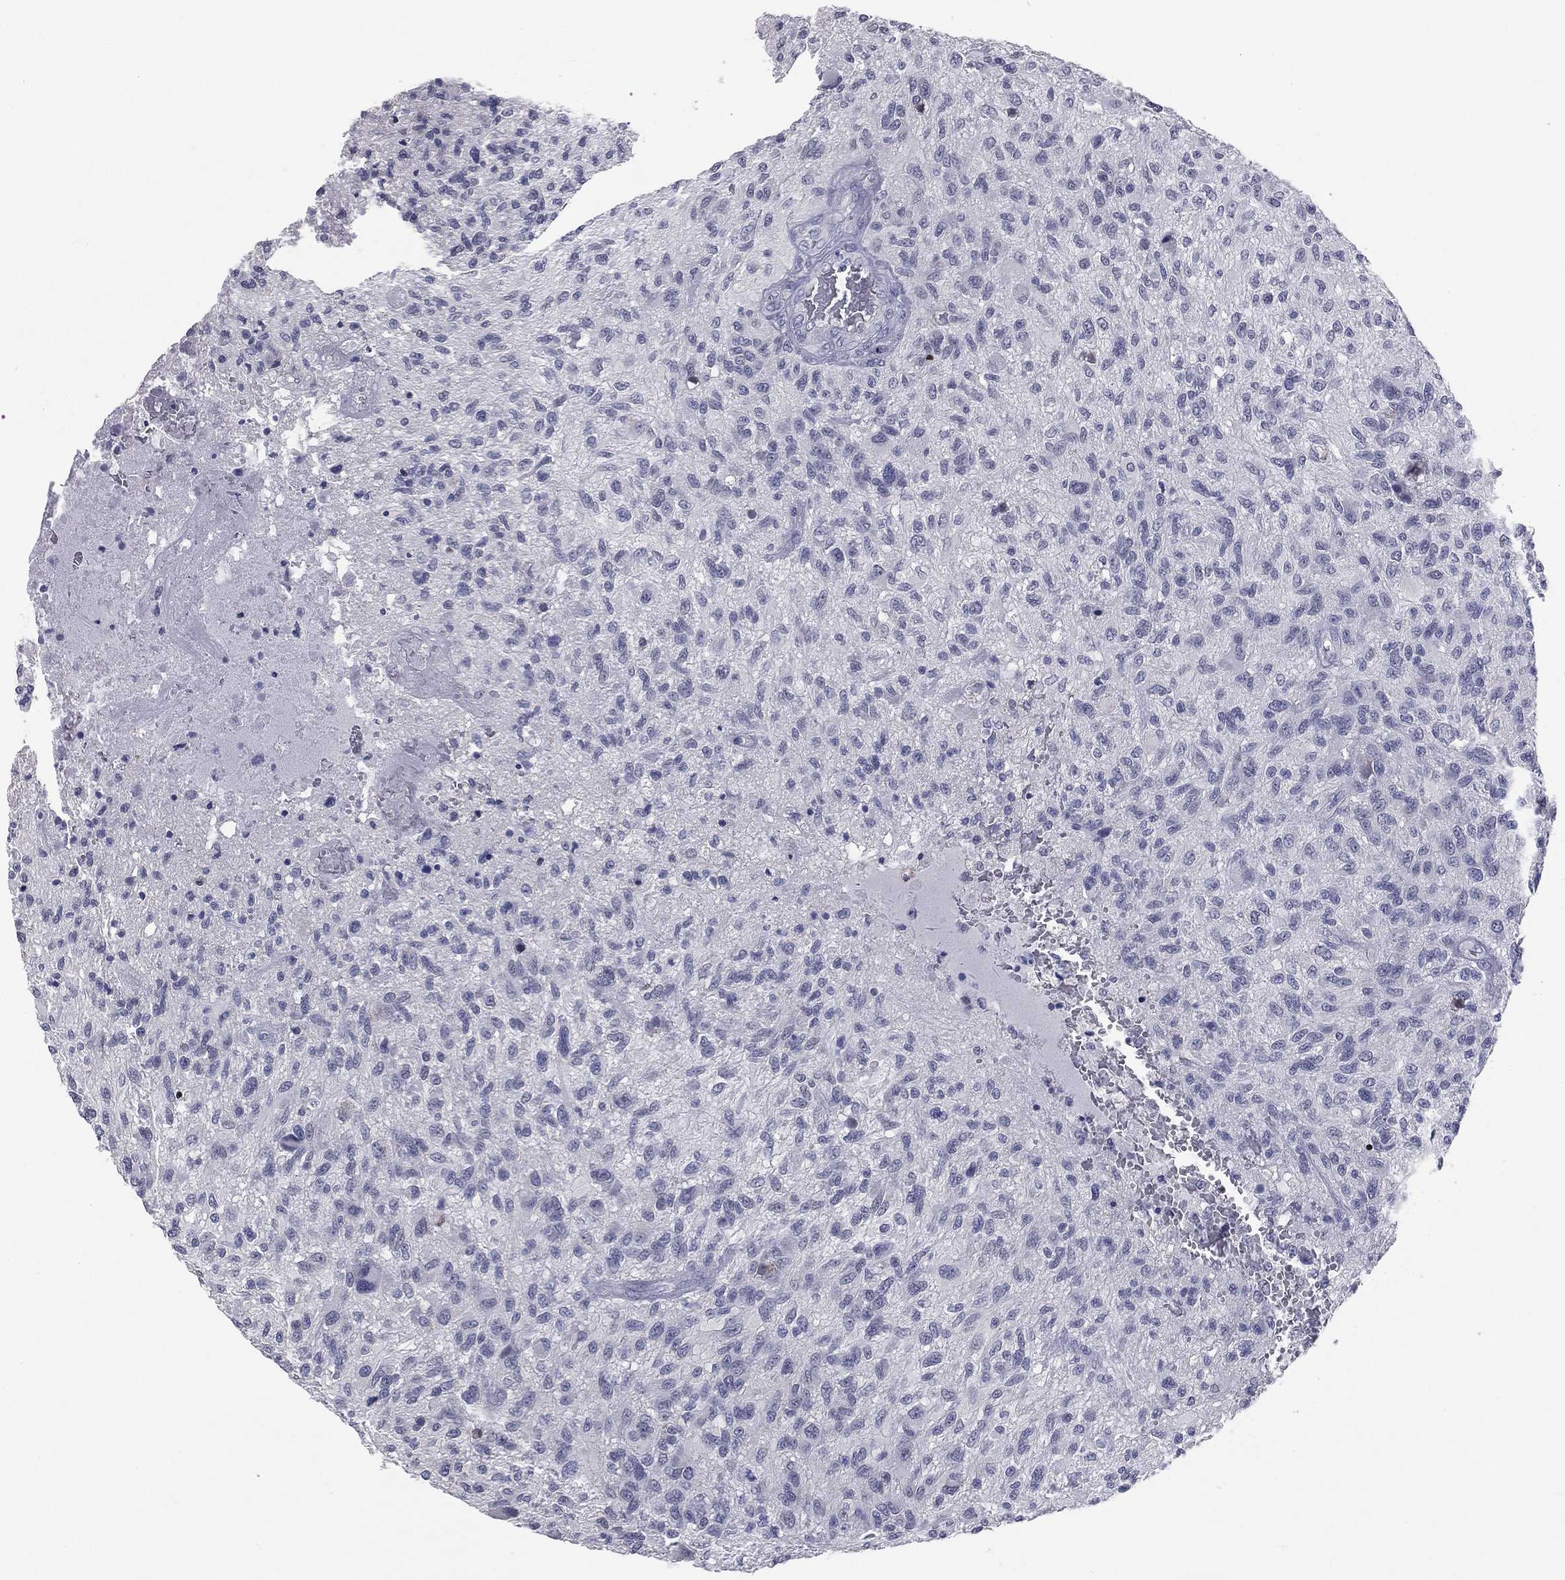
{"staining": {"intensity": "negative", "quantity": "none", "location": "none"}, "tissue": "glioma", "cell_type": "Tumor cells", "image_type": "cancer", "snomed": [{"axis": "morphology", "description": "Glioma, malignant, High grade"}, {"axis": "topography", "description": "Brain"}], "caption": "High power microscopy photomicrograph of an immunohistochemistry photomicrograph of glioma, revealing no significant positivity in tumor cells. Nuclei are stained in blue.", "gene": "DMKN", "patient": {"sex": "male", "age": 47}}